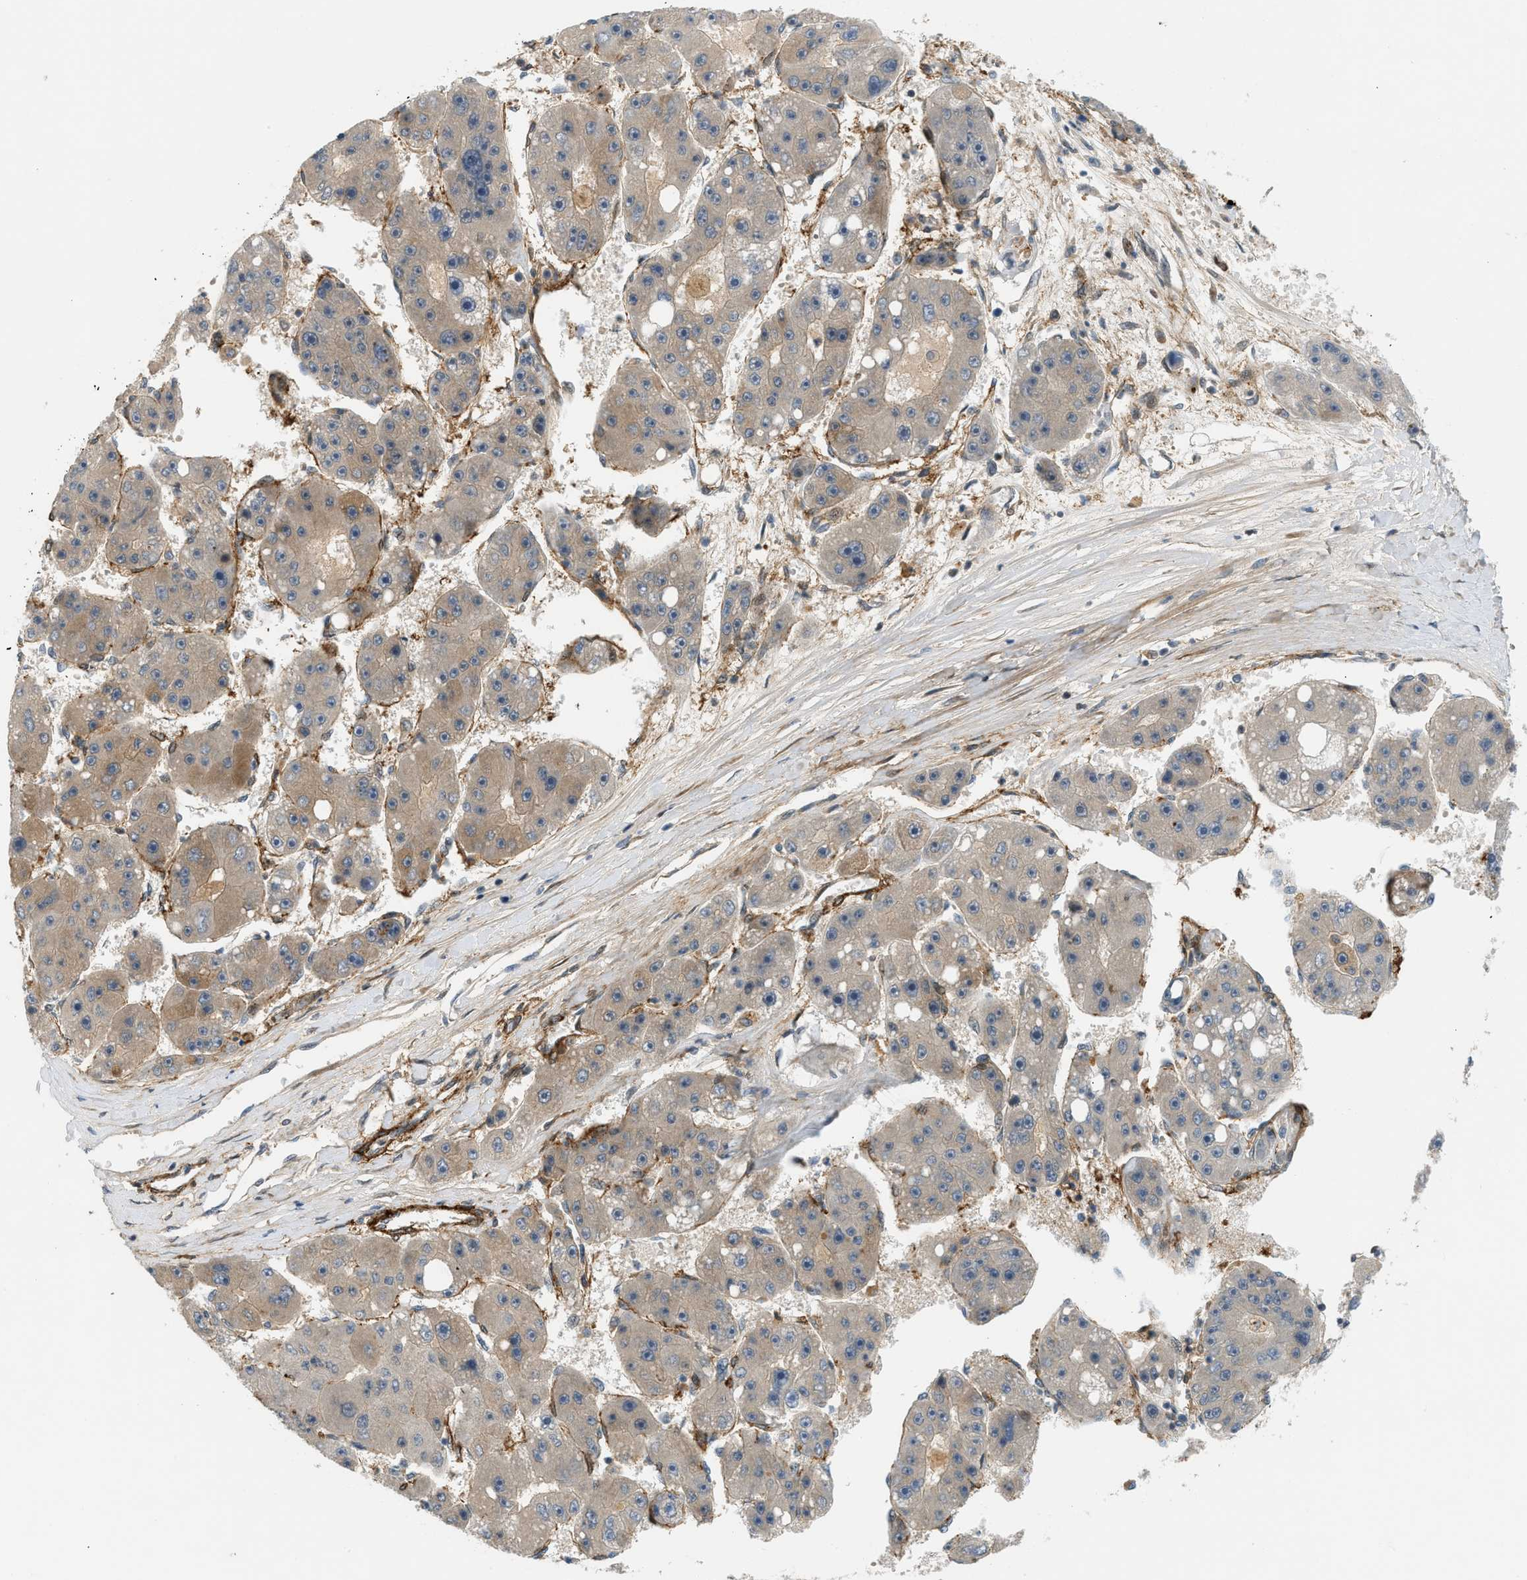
{"staining": {"intensity": "moderate", "quantity": "<25%", "location": "cytoplasmic/membranous"}, "tissue": "liver cancer", "cell_type": "Tumor cells", "image_type": "cancer", "snomed": [{"axis": "morphology", "description": "Carcinoma, Hepatocellular, NOS"}, {"axis": "topography", "description": "Liver"}], "caption": "About <25% of tumor cells in liver hepatocellular carcinoma demonstrate moderate cytoplasmic/membranous protein staining as visualized by brown immunohistochemical staining.", "gene": "EDNRA", "patient": {"sex": "female", "age": 61}}